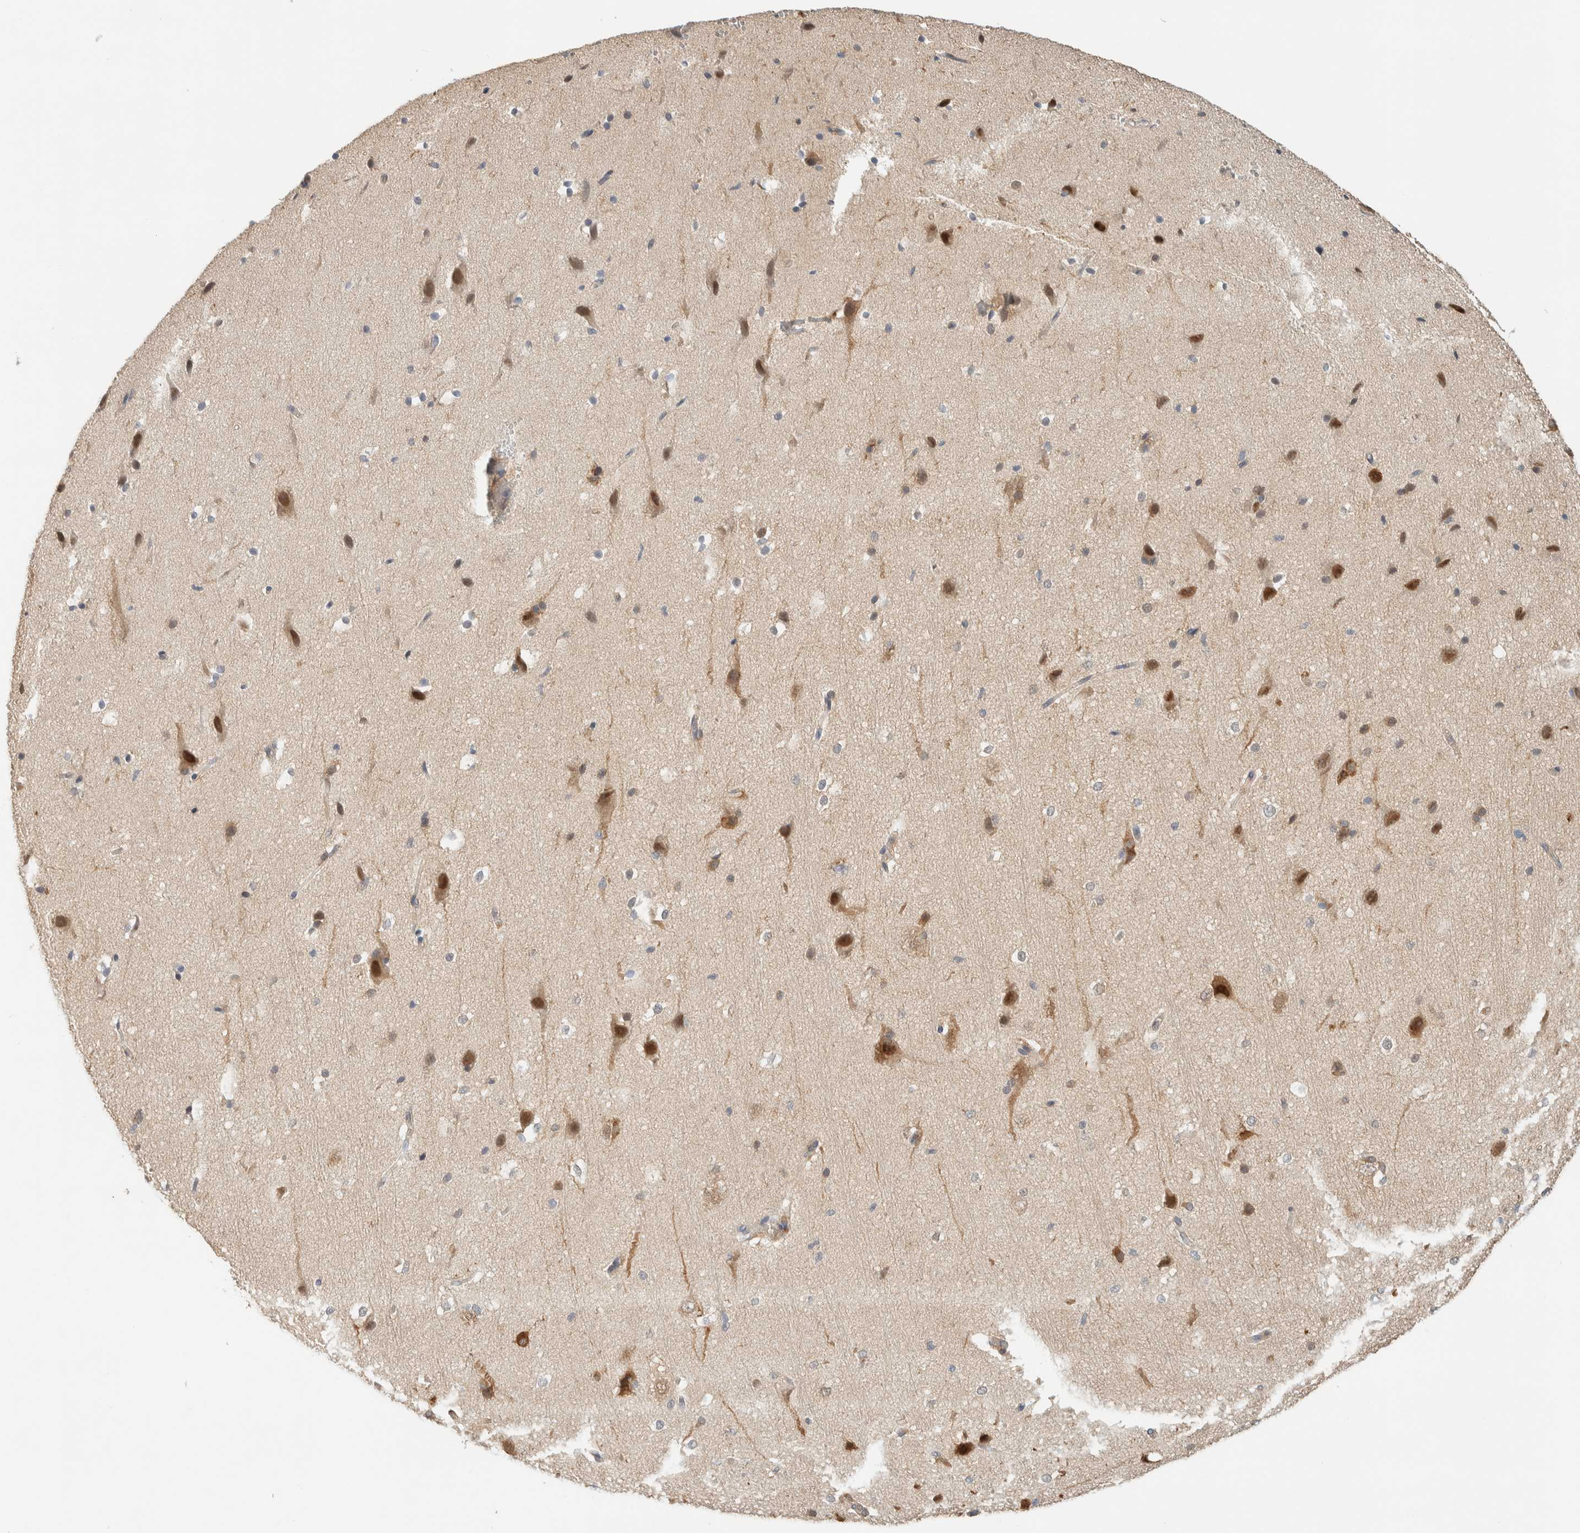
{"staining": {"intensity": "weak", "quantity": "25%-75%", "location": "cytoplasmic/membranous"}, "tissue": "cerebral cortex", "cell_type": "Endothelial cells", "image_type": "normal", "snomed": [{"axis": "morphology", "description": "Normal tissue, NOS"}, {"axis": "morphology", "description": "Developmental malformation"}, {"axis": "topography", "description": "Cerebral cortex"}], "caption": "The histopathology image reveals staining of unremarkable cerebral cortex, revealing weak cytoplasmic/membranous protein positivity (brown color) within endothelial cells. (Brightfield microscopy of DAB IHC at high magnification).", "gene": "RAB11FIP1", "patient": {"sex": "female", "age": 30}}